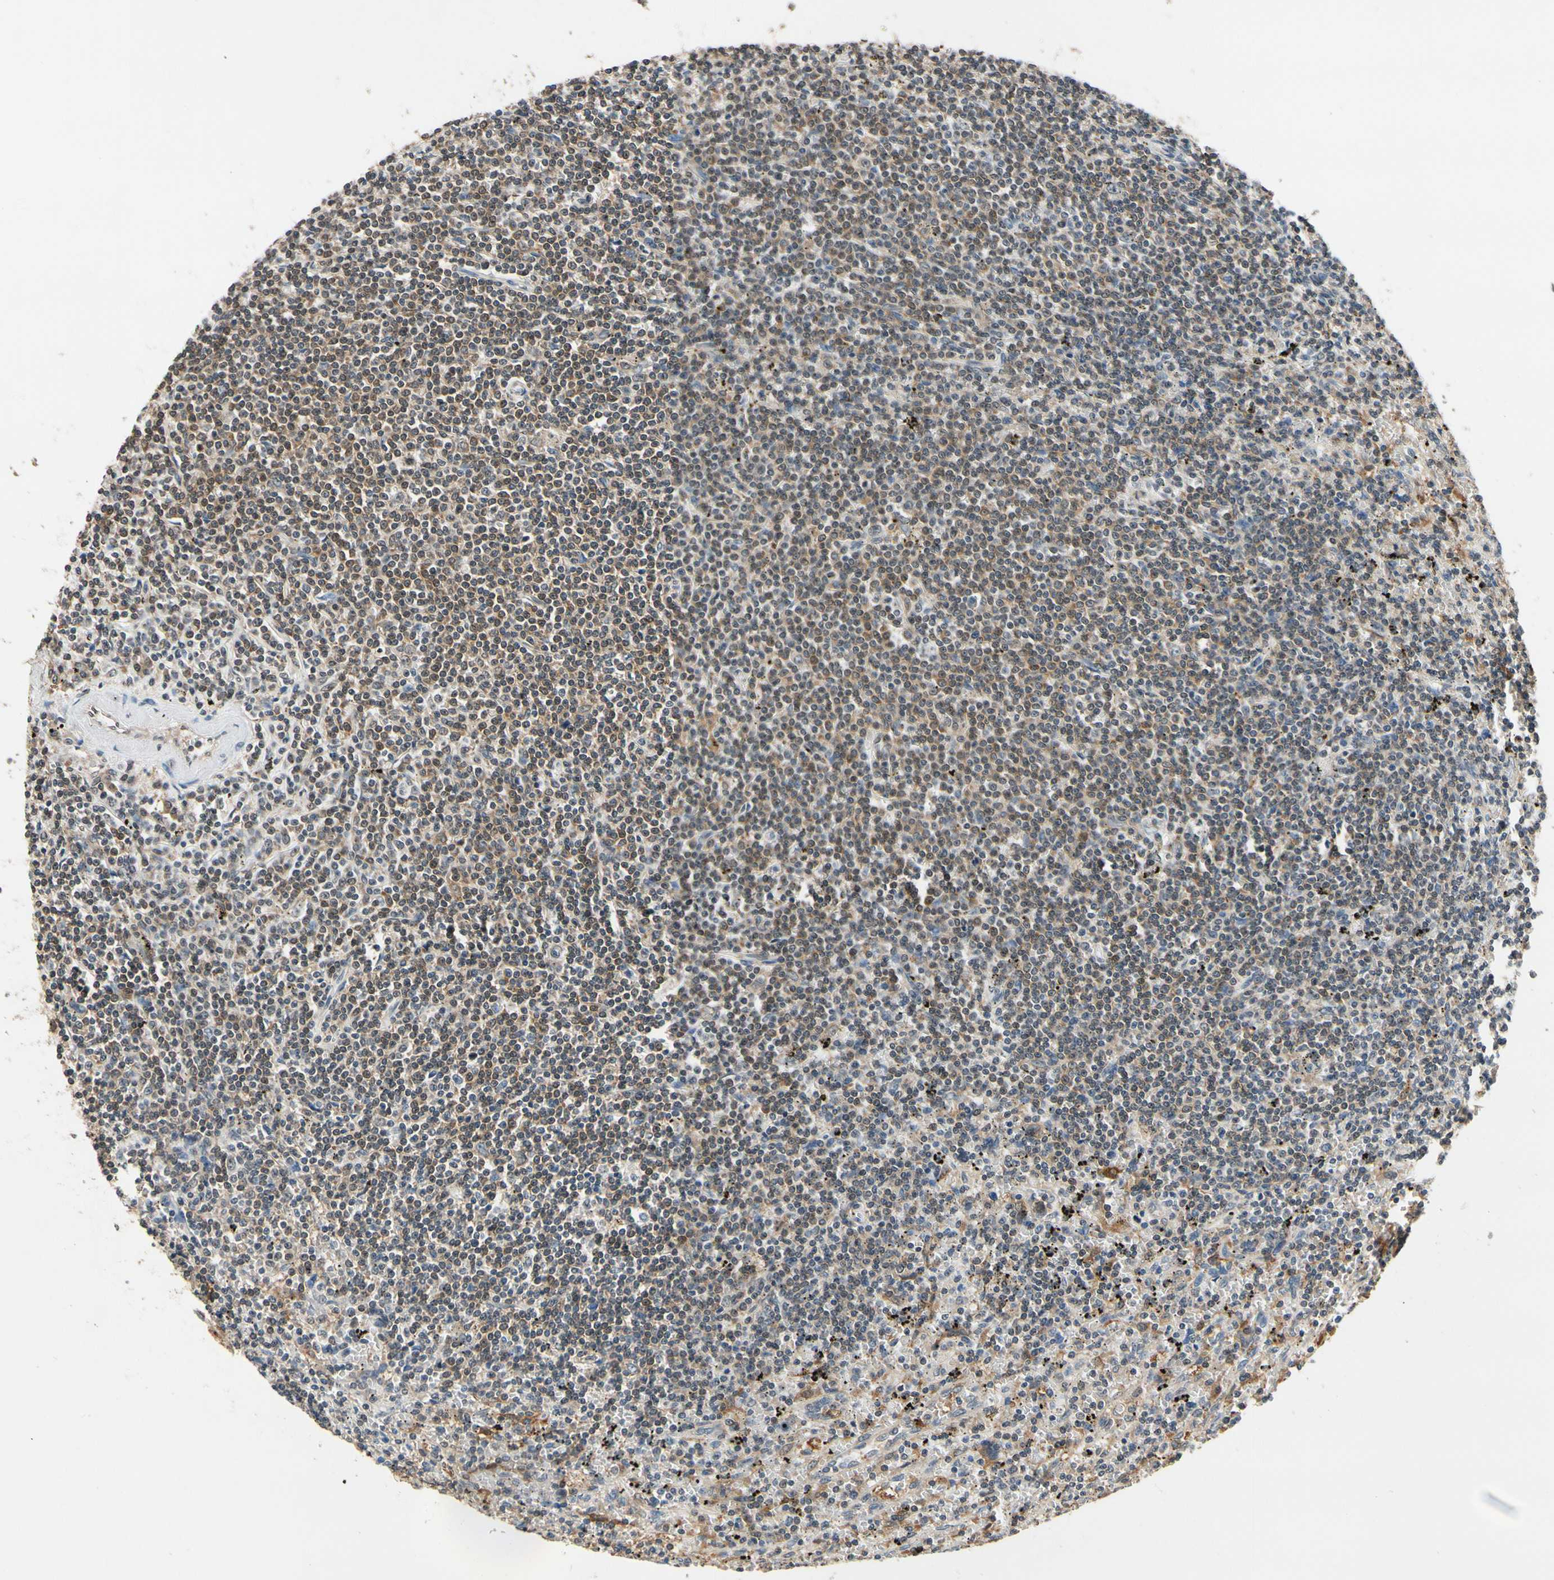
{"staining": {"intensity": "weak", "quantity": ">75%", "location": "cytoplasmic/membranous,nuclear"}, "tissue": "lymphoma", "cell_type": "Tumor cells", "image_type": "cancer", "snomed": [{"axis": "morphology", "description": "Malignant lymphoma, non-Hodgkin's type, Low grade"}, {"axis": "topography", "description": "Spleen"}], "caption": "Weak cytoplasmic/membranous and nuclear protein staining is present in approximately >75% of tumor cells in lymphoma.", "gene": "GCLC", "patient": {"sex": "male", "age": 76}}